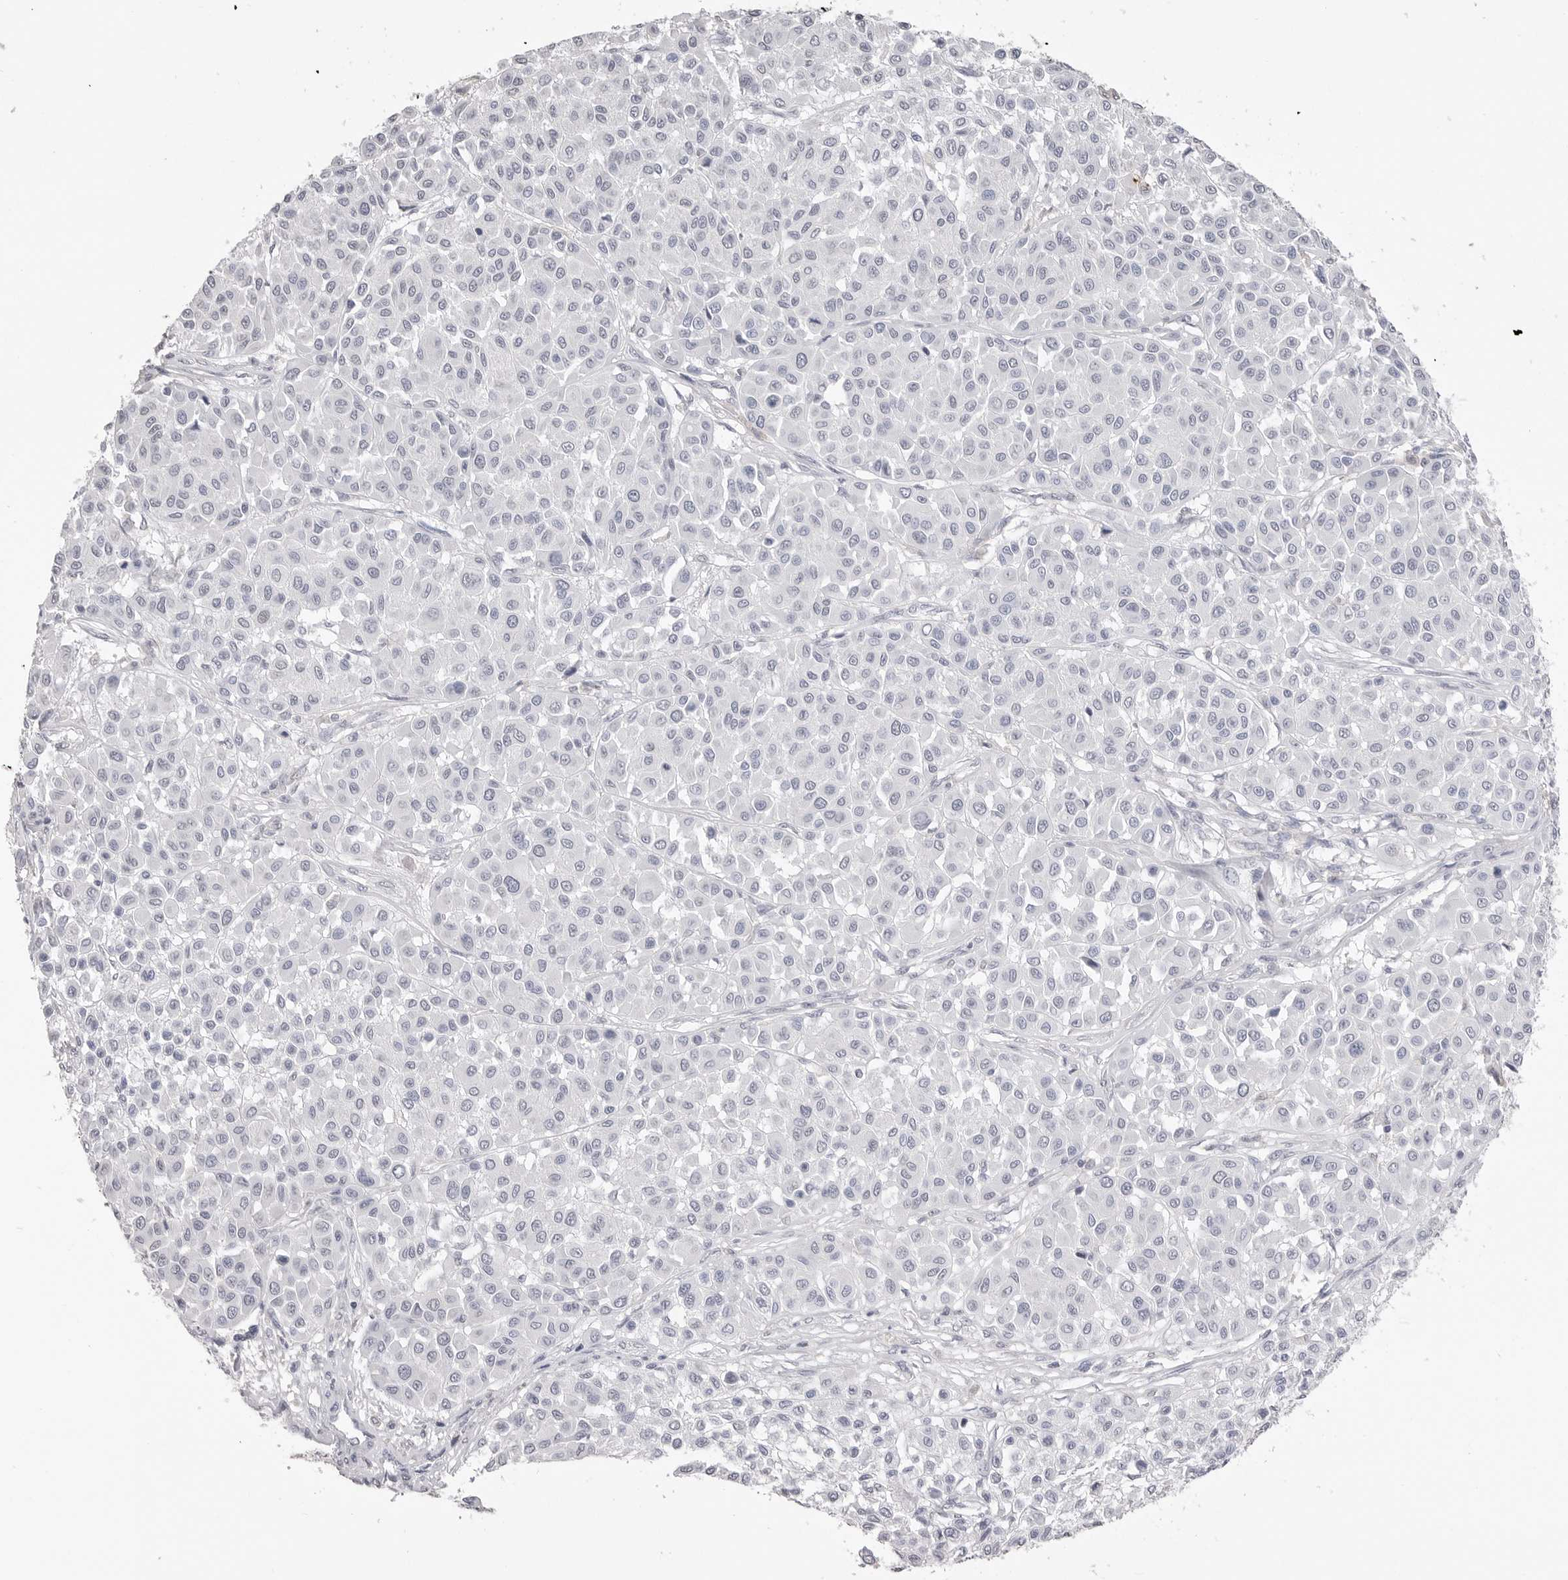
{"staining": {"intensity": "negative", "quantity": "none", "location": "none"}, "tissue": "melanoma", "cell_type": "Tumor cells", "image_type": "cancer", "snomed": [{"axis": "morphology", "description": "Malignant melanoma, Metastatic site"}, {"axis": "topography", "description": "Soft tissue"}], "caption": "Protein analysis of melanoma displays no significant positivity in tumor cells.", "gene": "ICAM5", "patient": {"sex": "male", "age": 41}}